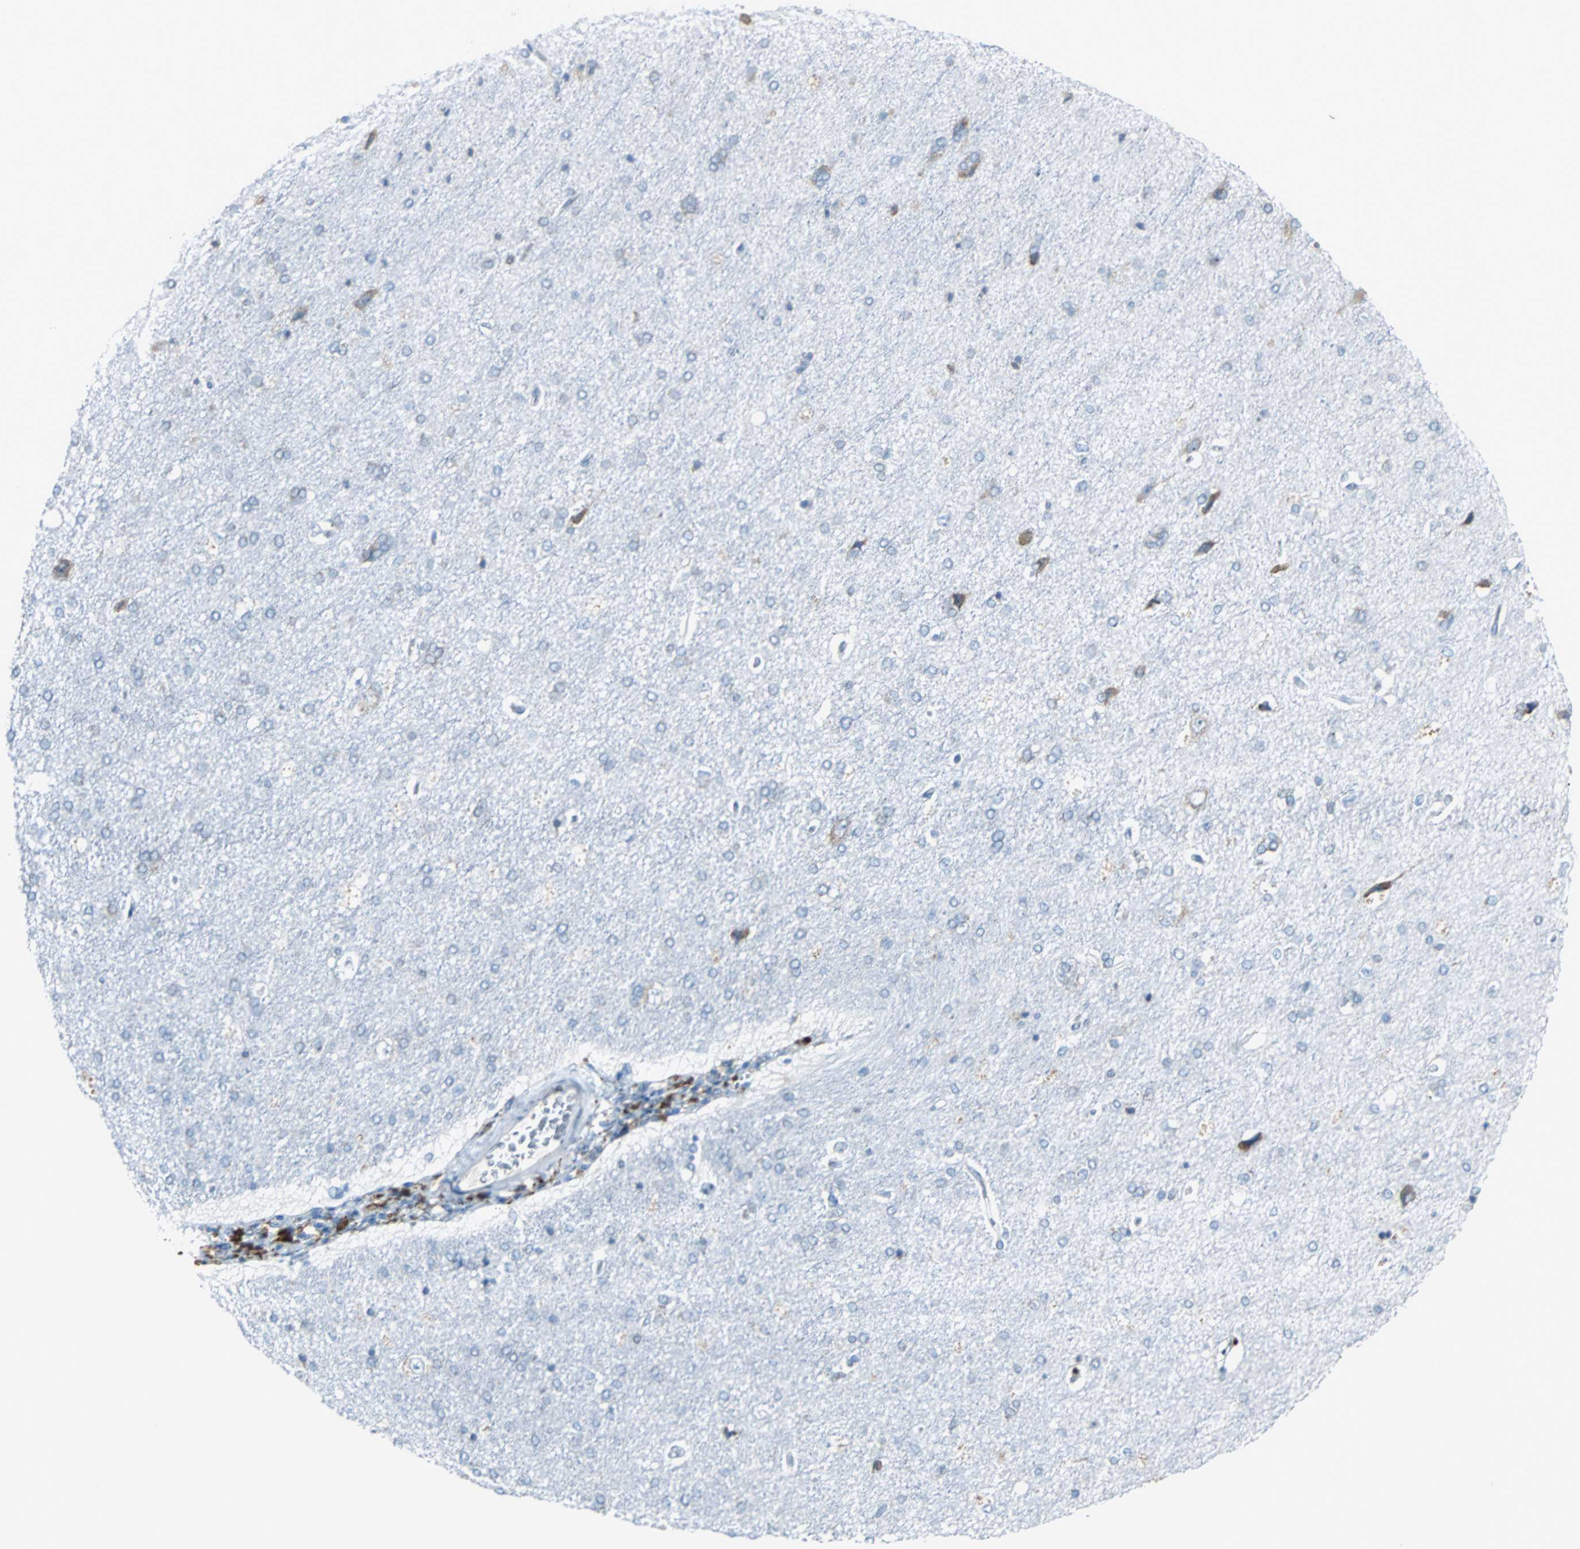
{"staining": {"intensity": "negative", "quantity": "none", "location": "none"}, "tissue": "cerebral cortex", "cell_type": "Endothelial cells", "image_type": "normal", "snomed": [{"axis": "morphology", "description": "Normal tissue, NOS"}, {"axis": "topography", "description": "Cerebral cortex"}], "caption": "Protein analysis of unremarkable cerebral cortex exhibits no significant staining in endothelial cells. (DAB immunohistochemistry (IHC), high magnification).", "gene": "PDIA4", "patient": {"sex": "male", "age": 62}}